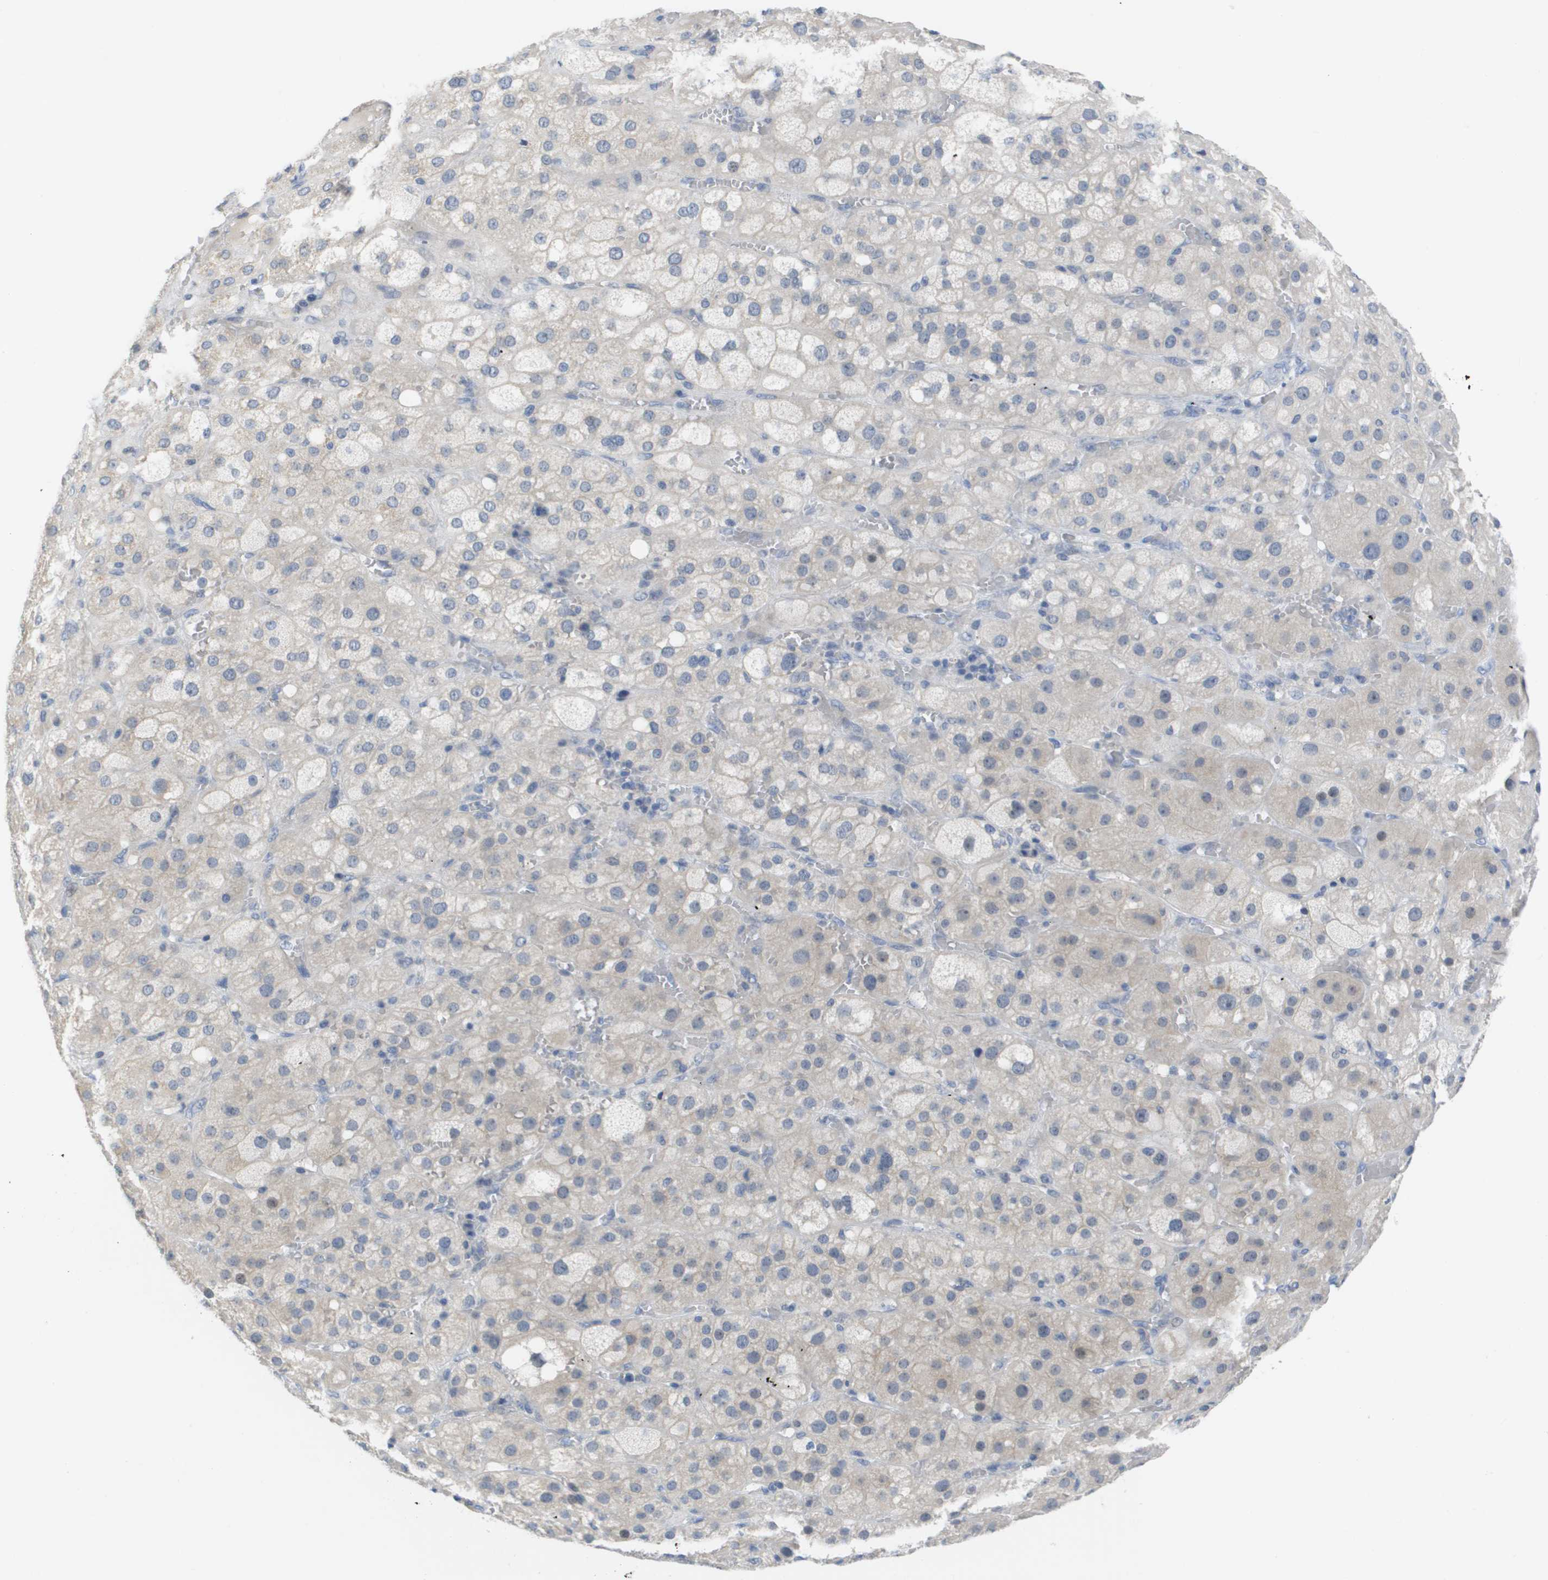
{"staining": {"intensity": "weak", "quantity": "<25%", "location": "cytoplasmic/membranous,nuclear"}, "tissue": "adrenal gland", "cell_type": "Glandular cells", "image_type": "normal", "snomed": [{"axis": "morphology", "description": "Normal tissue, NOS"}, {"axis": "topography", "description": "Adrenal gland"}], "caption": "DAB immunohistochemical staining of normal adrenal gland exhibits no significant positivity in glandular cells. The staining is performed using DAB (3,3'-diaminobenzidine) brown chromogen with nuclei counter-stained in using hematoxylin.", "gene": "PDE4A", "patient": {"sex": "female", "age": 47}}